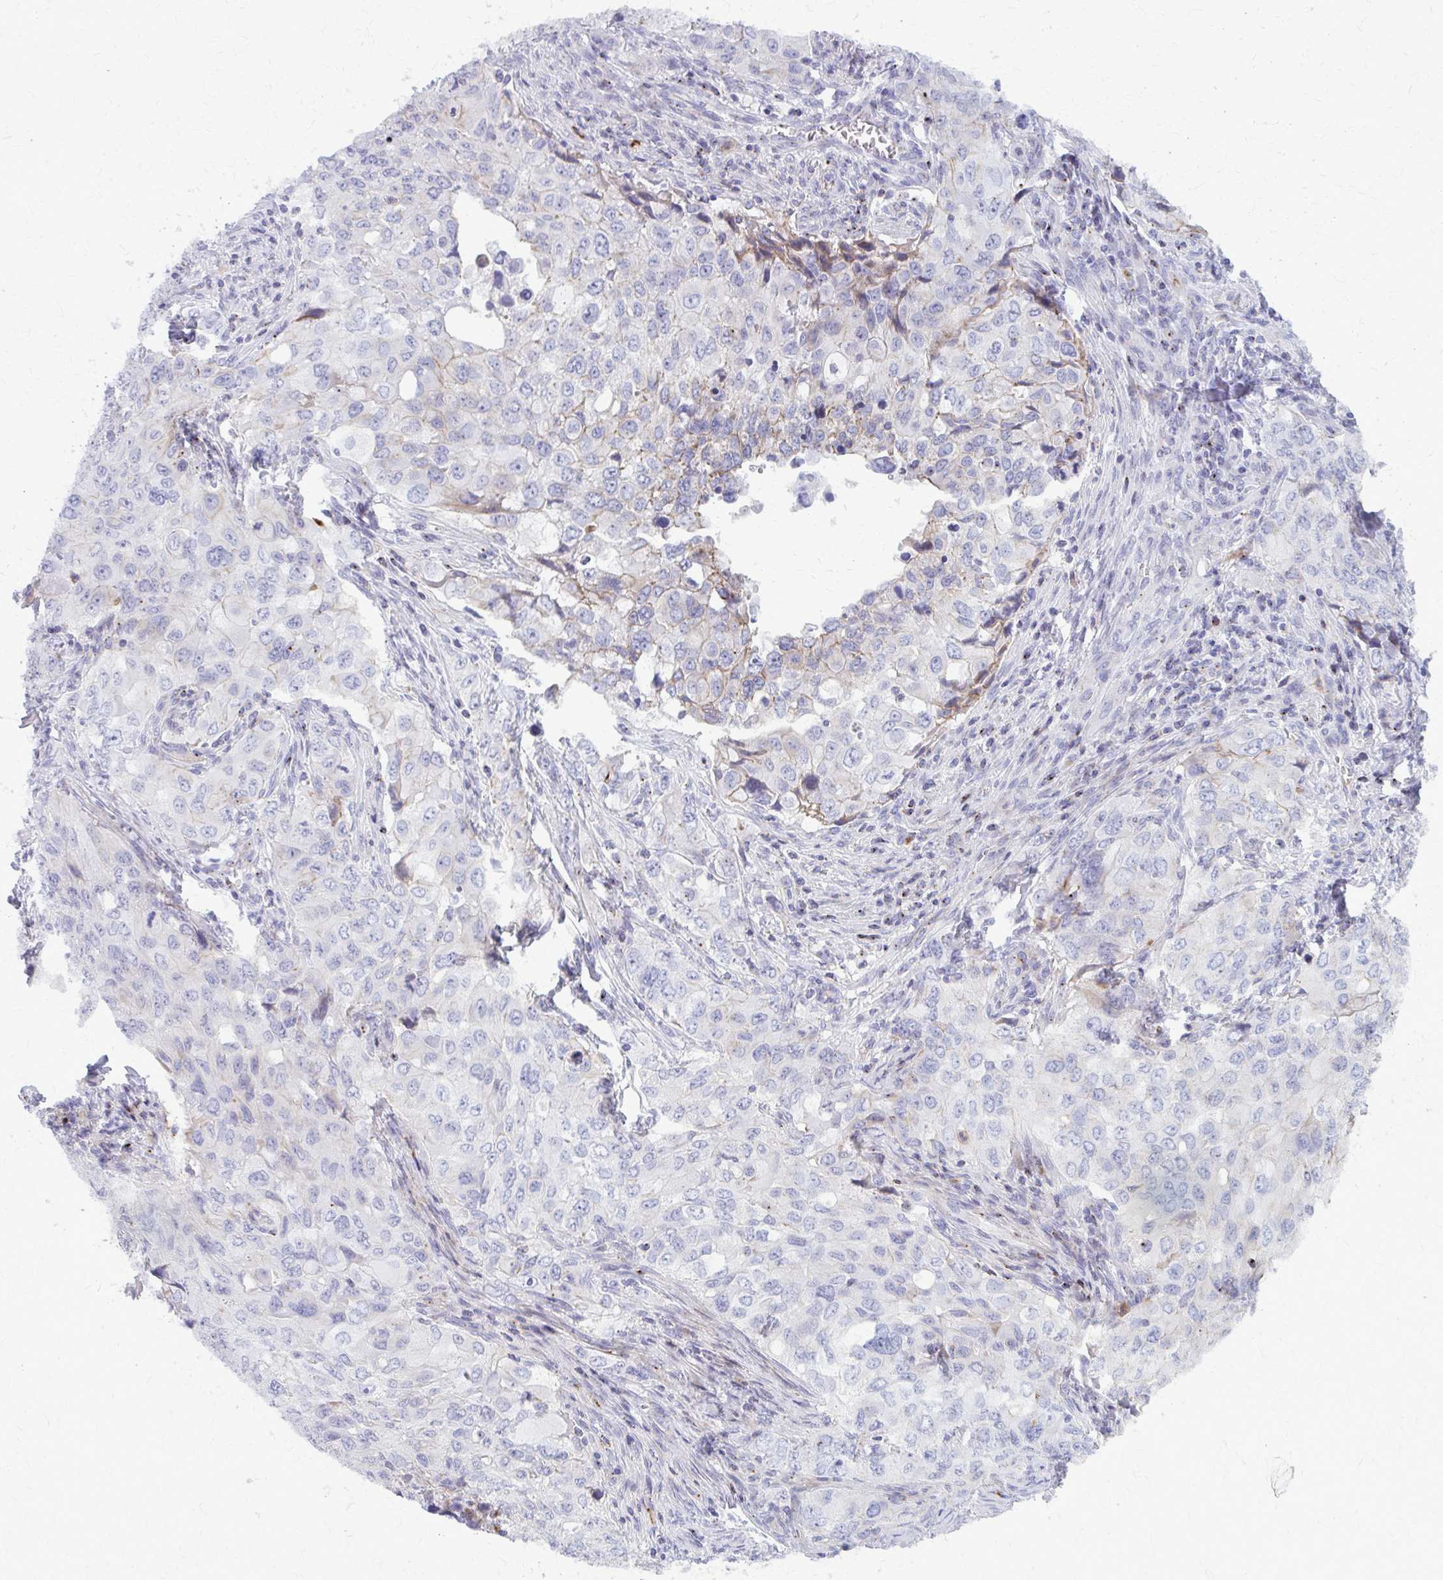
{"staining": {"intensity": "negative", "quantity": "none", "location": "none"}, "tissue": "lung cancer", "cell_type": "Tumor cells", "image_type": "cancer", "snomed": [{"axis": "morphology", "description": "Adenocarcinoma, NOS"}, {"axis": "morphology", "description": "Adenocarcinoma, metastatic, NOS"}, {"axis": "topography", "description": "Lymph node"}, {"axis": "topography", "description": "Lung"}], "caption": "A histopathology image of human metastatic adenocarcinoma (lung) is negative for staining in tumor cells. (IHC, brightfield microscopy, high magnification).", "gene": "PEDS1", "patient": {"sex": "female", "age": 42}}